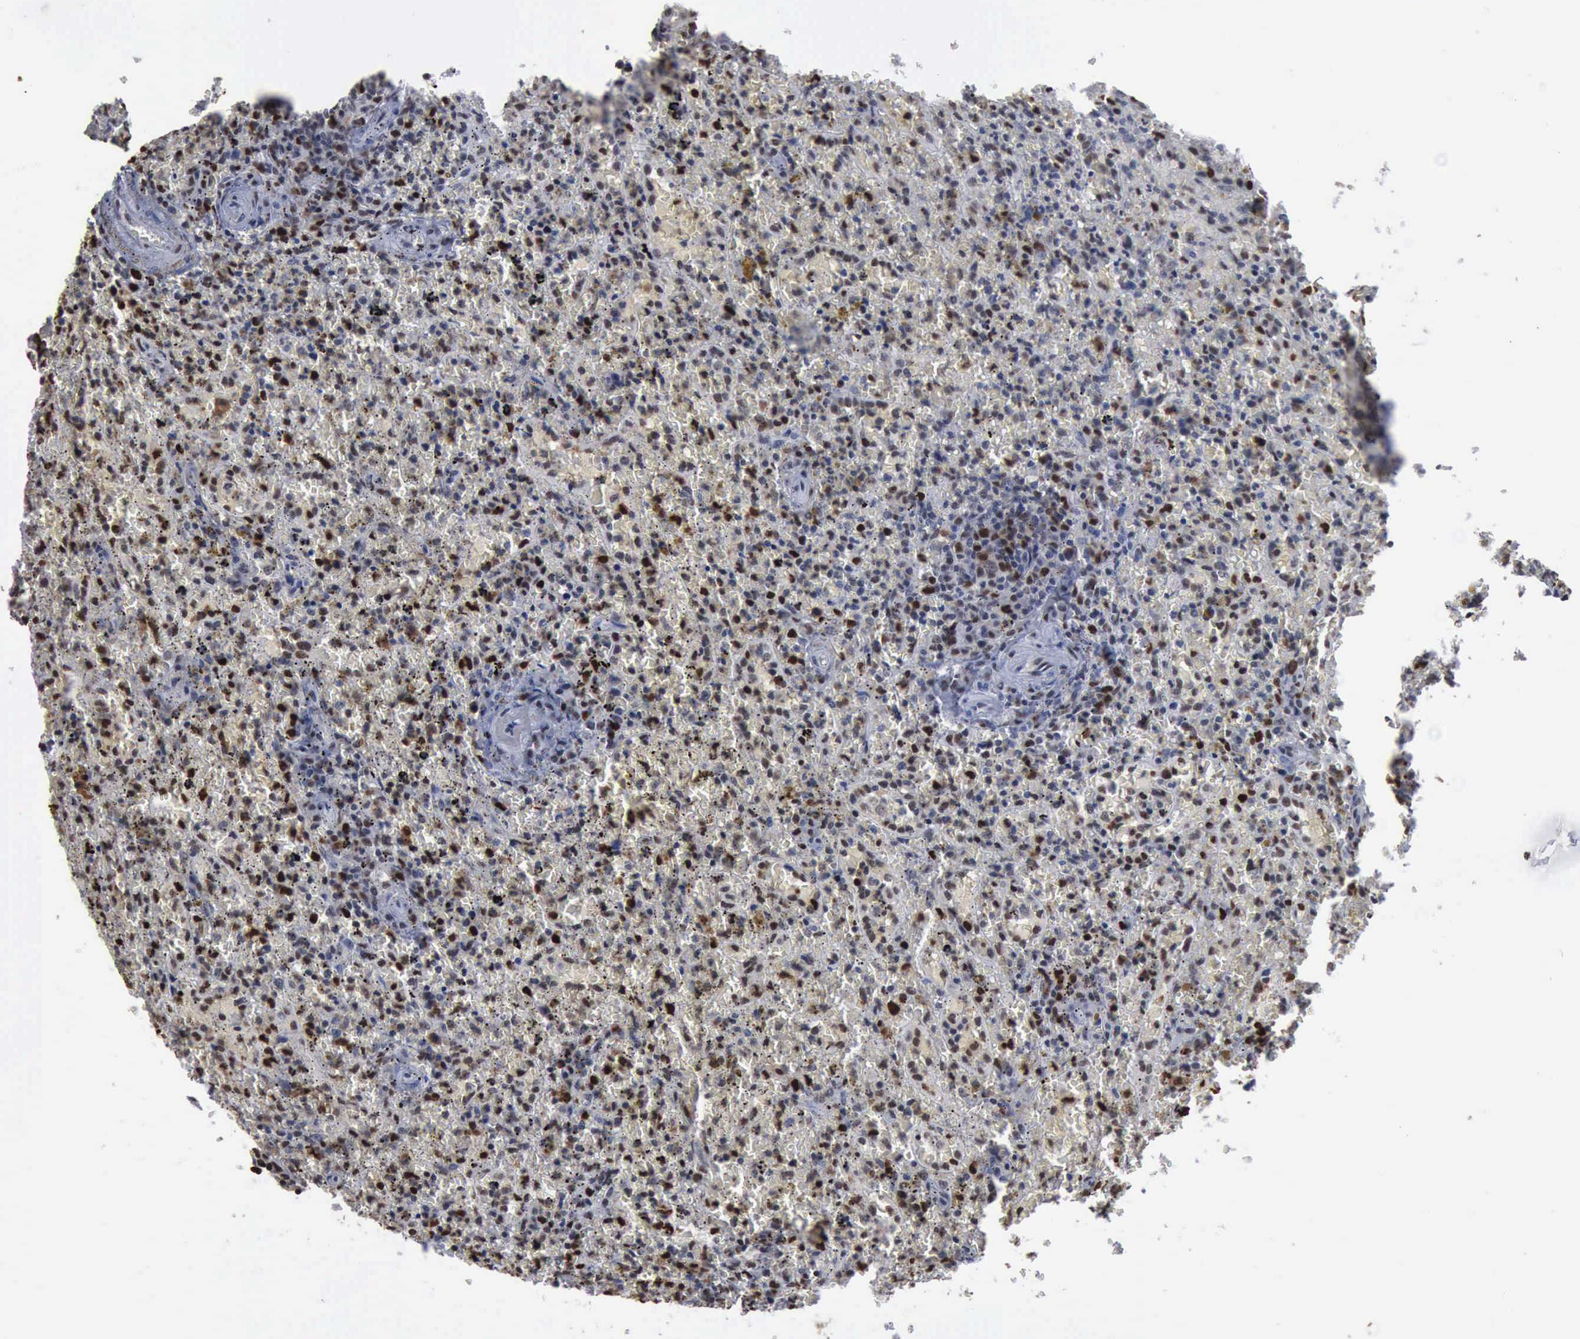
{"staining": {"intensity": "moderate", "quantity": "25%-75%", "location": "nuclear"}, "tissue": "lymphoma", "cell_type": "Tumor cells", "image_type": "cancer", "snomed": [{"axis": "morphology", "description": "Malignant lymphoma, non-Hodgkin's type, High grade"}, {"axis": "topography", "description": "Spleen"}, {"axis": "topography", "description": "Lymph node"}], "caption": "Moderate nuclear staining is present in approximately 25%-75% of tumor cells in lymphoma.", "gene": "PCNA", "patient": {"sex": "female", "age": 70}}